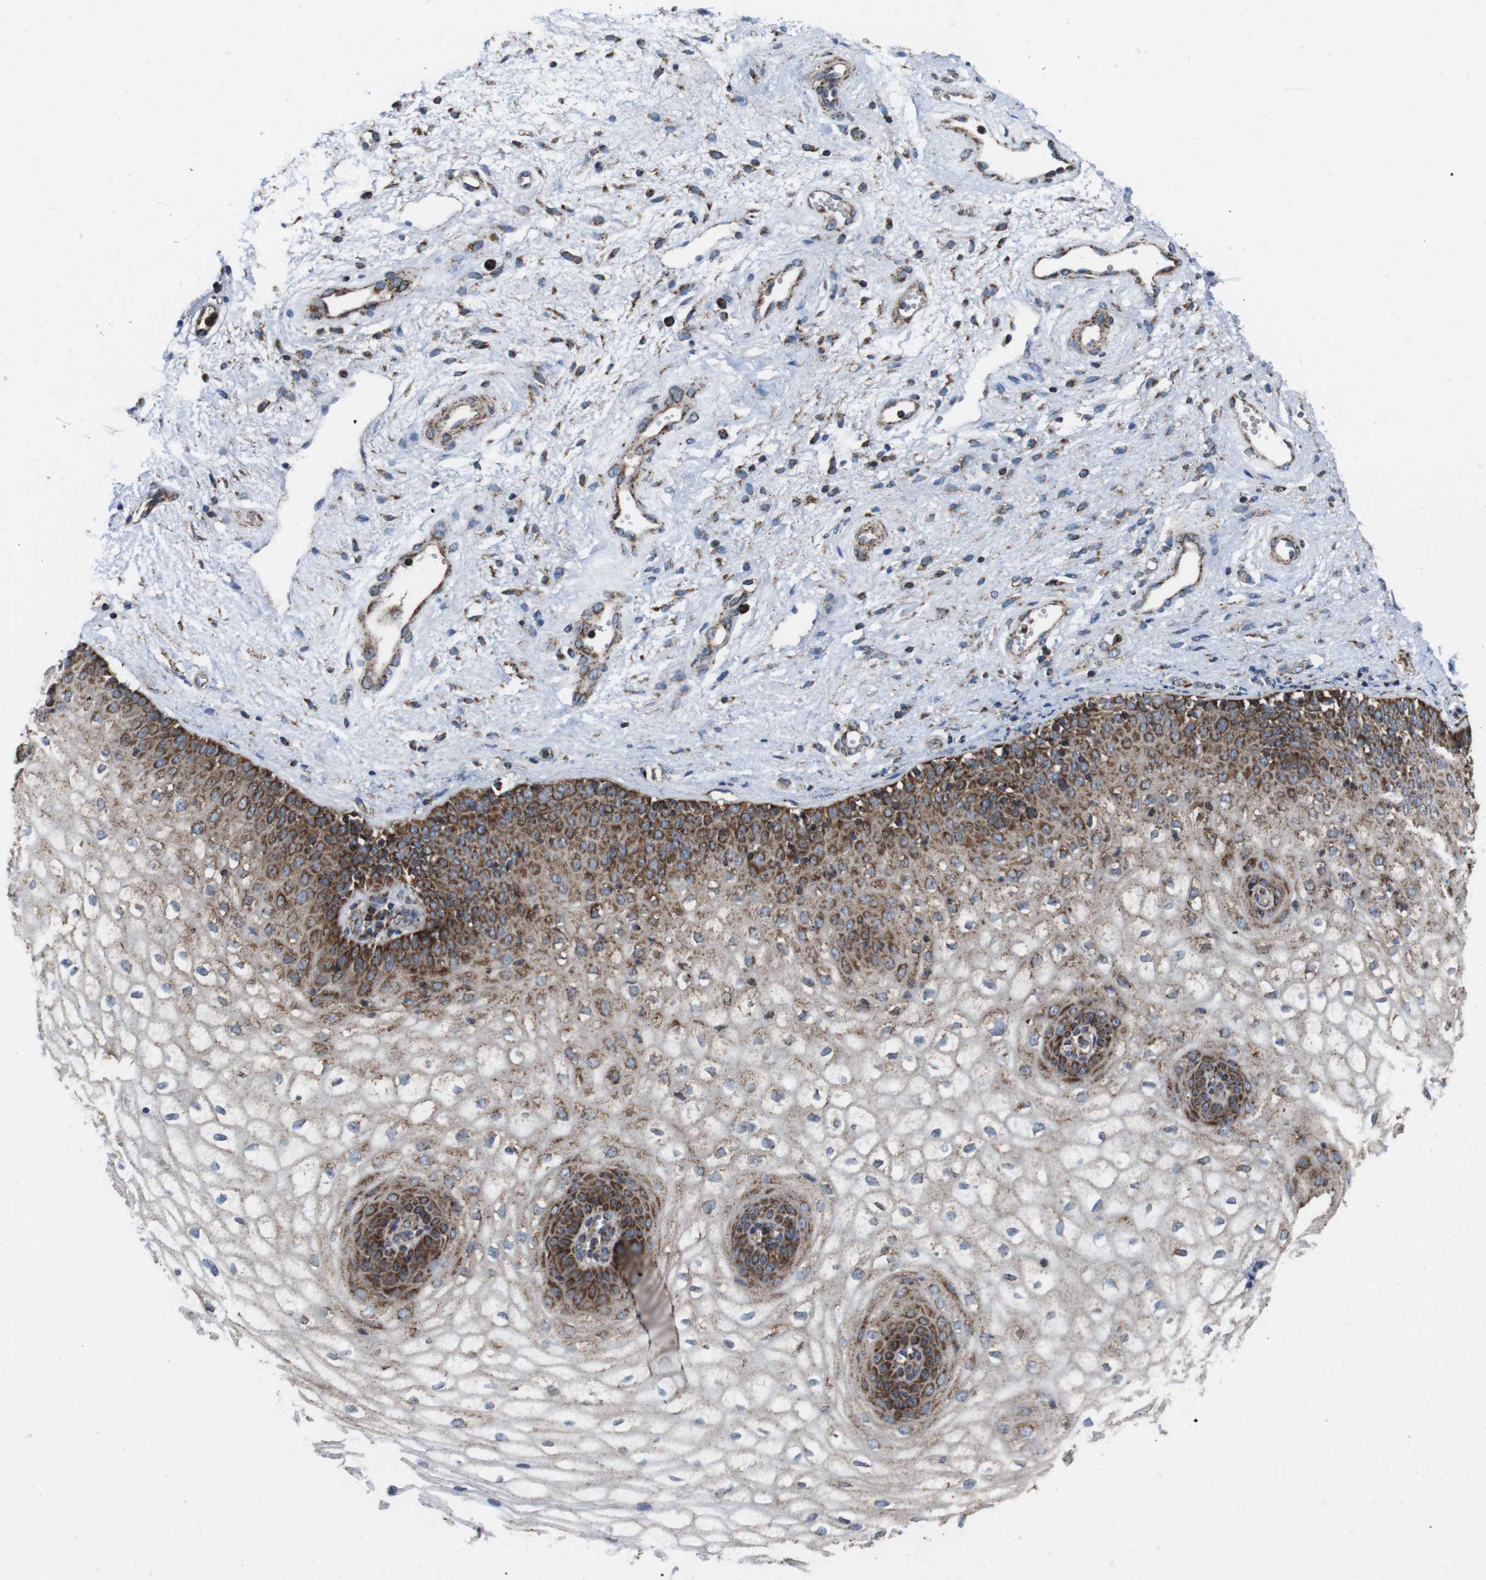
{"staining": {"intensity": "strong", "quantity": "25%-75%", "location": "cytoplasmic/membranous"}, "tissue": "vagina", "cell_type": "Squamous epithelial cells", "image_type": "normal", "snomed": [{"axis": "morphology", "description": "Normal tissue, NOS"}, {"axis": "topography", "description": "Vagina"}], "caption": "Strong cytoplasmic/membranous positivity is appreciated in about 25%-75% of squamous epithelial cells in benign vagina.", "gene": "HK1", "patient": {"sex": "female", "age": 34}}